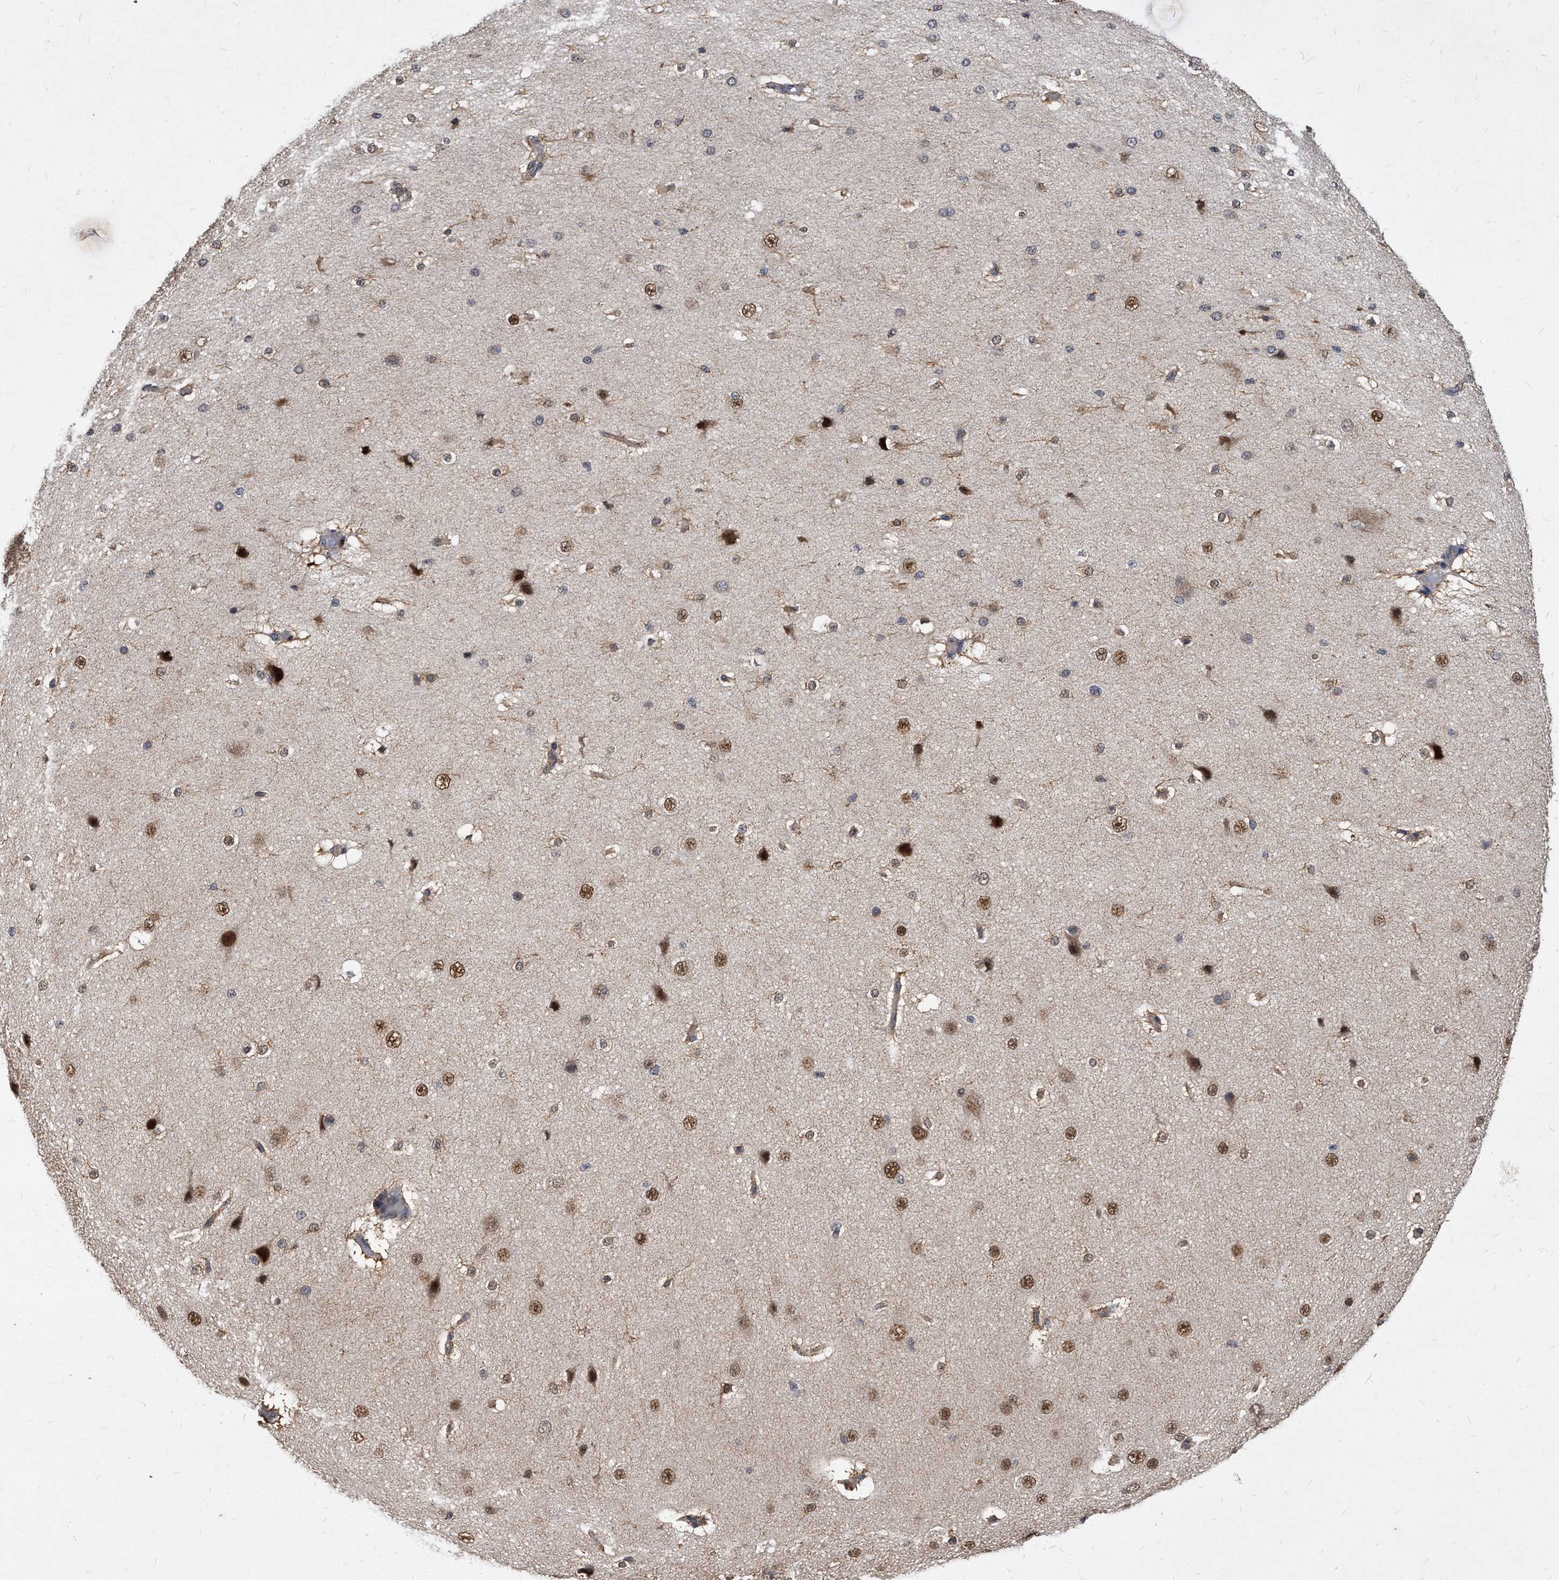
{"staining": {"intensity": "weak", "quantity": "25%-75%", "location": "cytoplasmic/membranous"}, "tissue": "cerebral cortex", "cell_type": "Endothelial cells", "image_type": "normal", "snomed": [{"axis": "morphology", "description": "Normal tissue, NOS"}, {"axis": "morphology", "description": "Developmental malformation"}, {"axis": "topography", "description": "Cerebral cortex"}], "caption": "A low amount of weak cytoplasmic/membranous positivity is appreciated in approximately 25%-75% of endothelial cells in benign cerebral cortex.", "gene": "SOBP", "patient": {"sex": "female", "age": 30}}